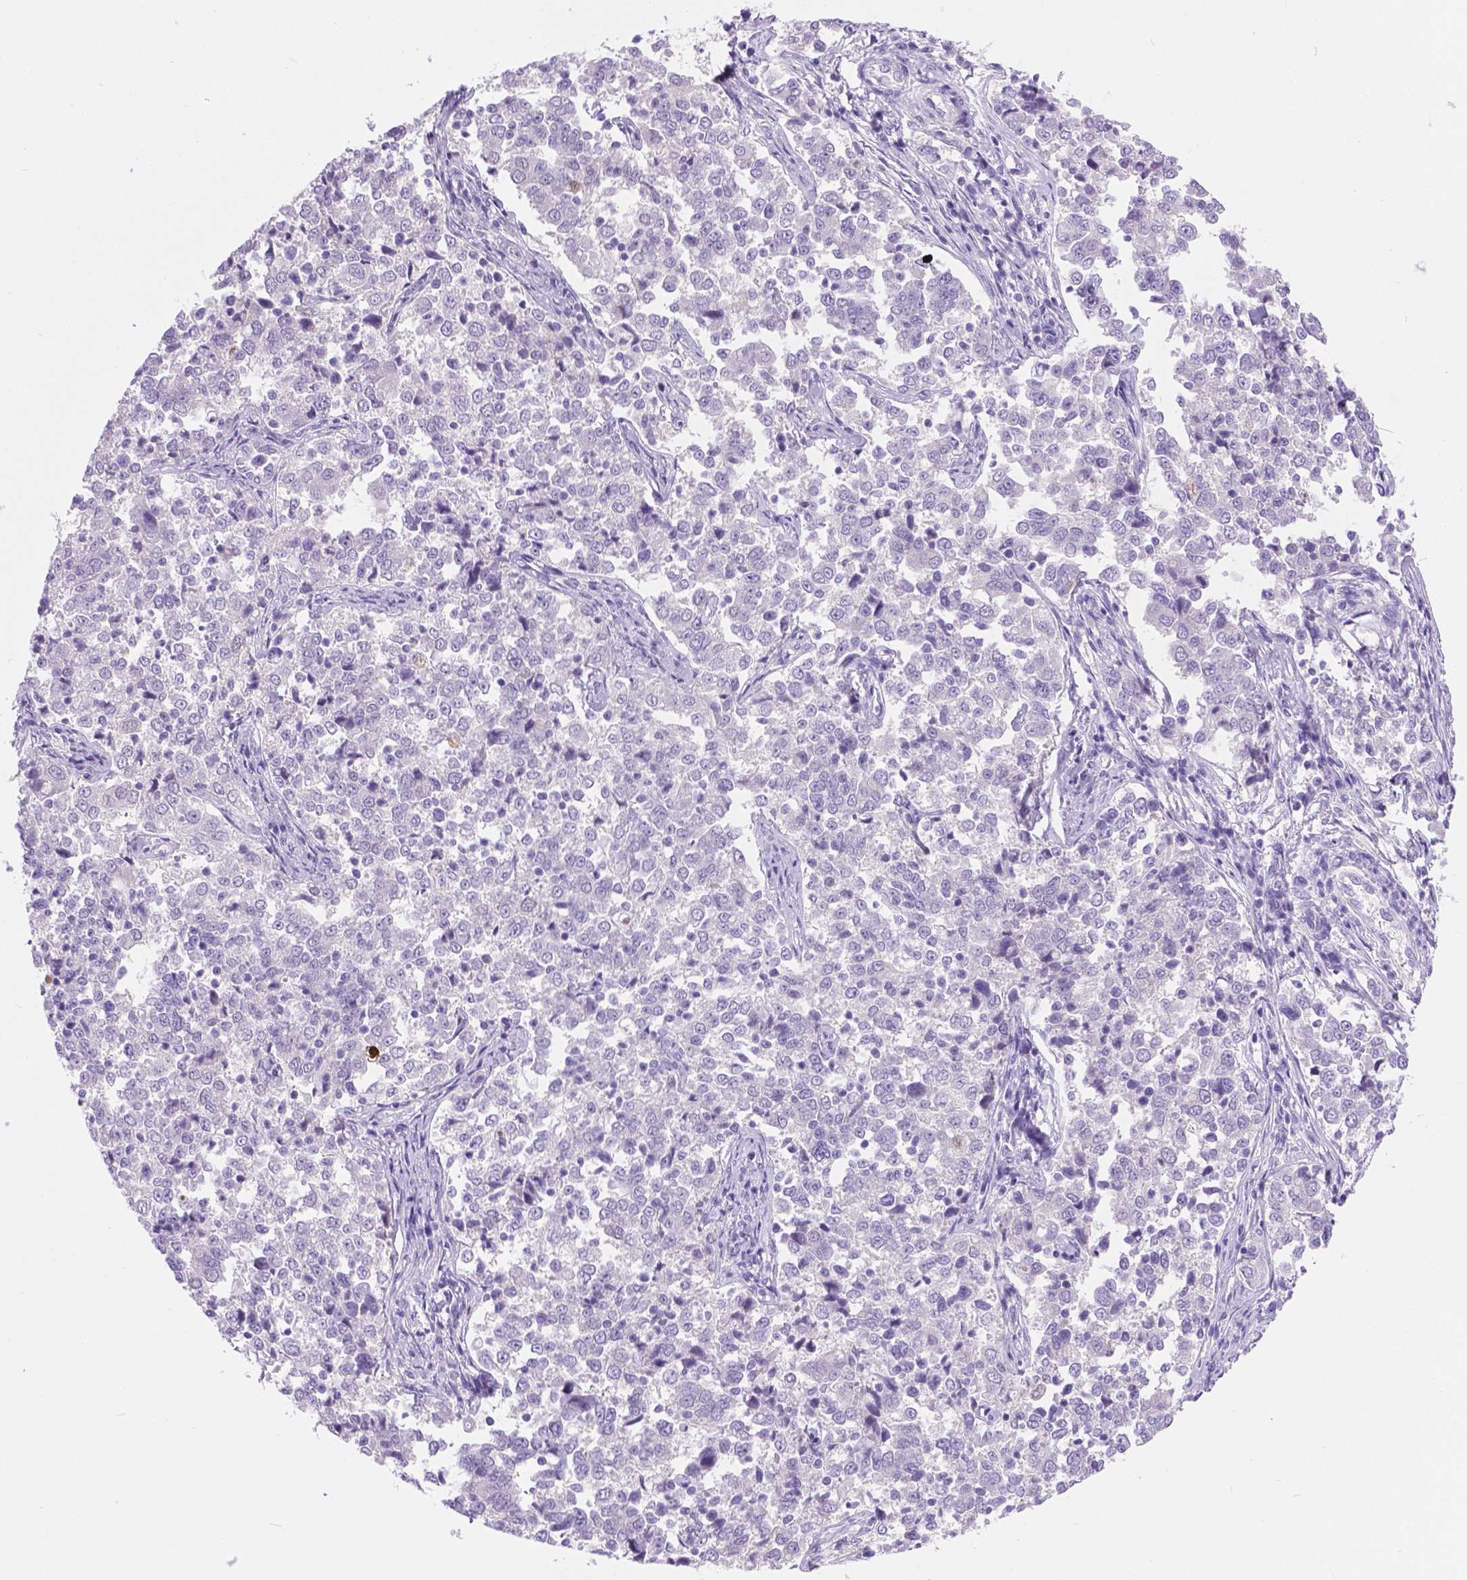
{"staining": {"intensity": "negative", "quantity": "none", "location": "none"}, "tissue": "endometrial cancer", "cell_type": "Tumor cells", "image_type": "cancer", "snomed": [{"axis": "morphology", "description": "Adenocarcinoma, NOS"}, {"axis": "topography", "description": "Endometrium"}], "caption": "Endometrial cancer (adenocarcinoma) was stained to show a protein in brown. There is no significant positivity in tumor cells. (DAB (3,3'-diaminobenzidine) immunohistochemistry, high magnification).", "gene": "ARMS2", "patient": {"sex": "female", "age": 43}}